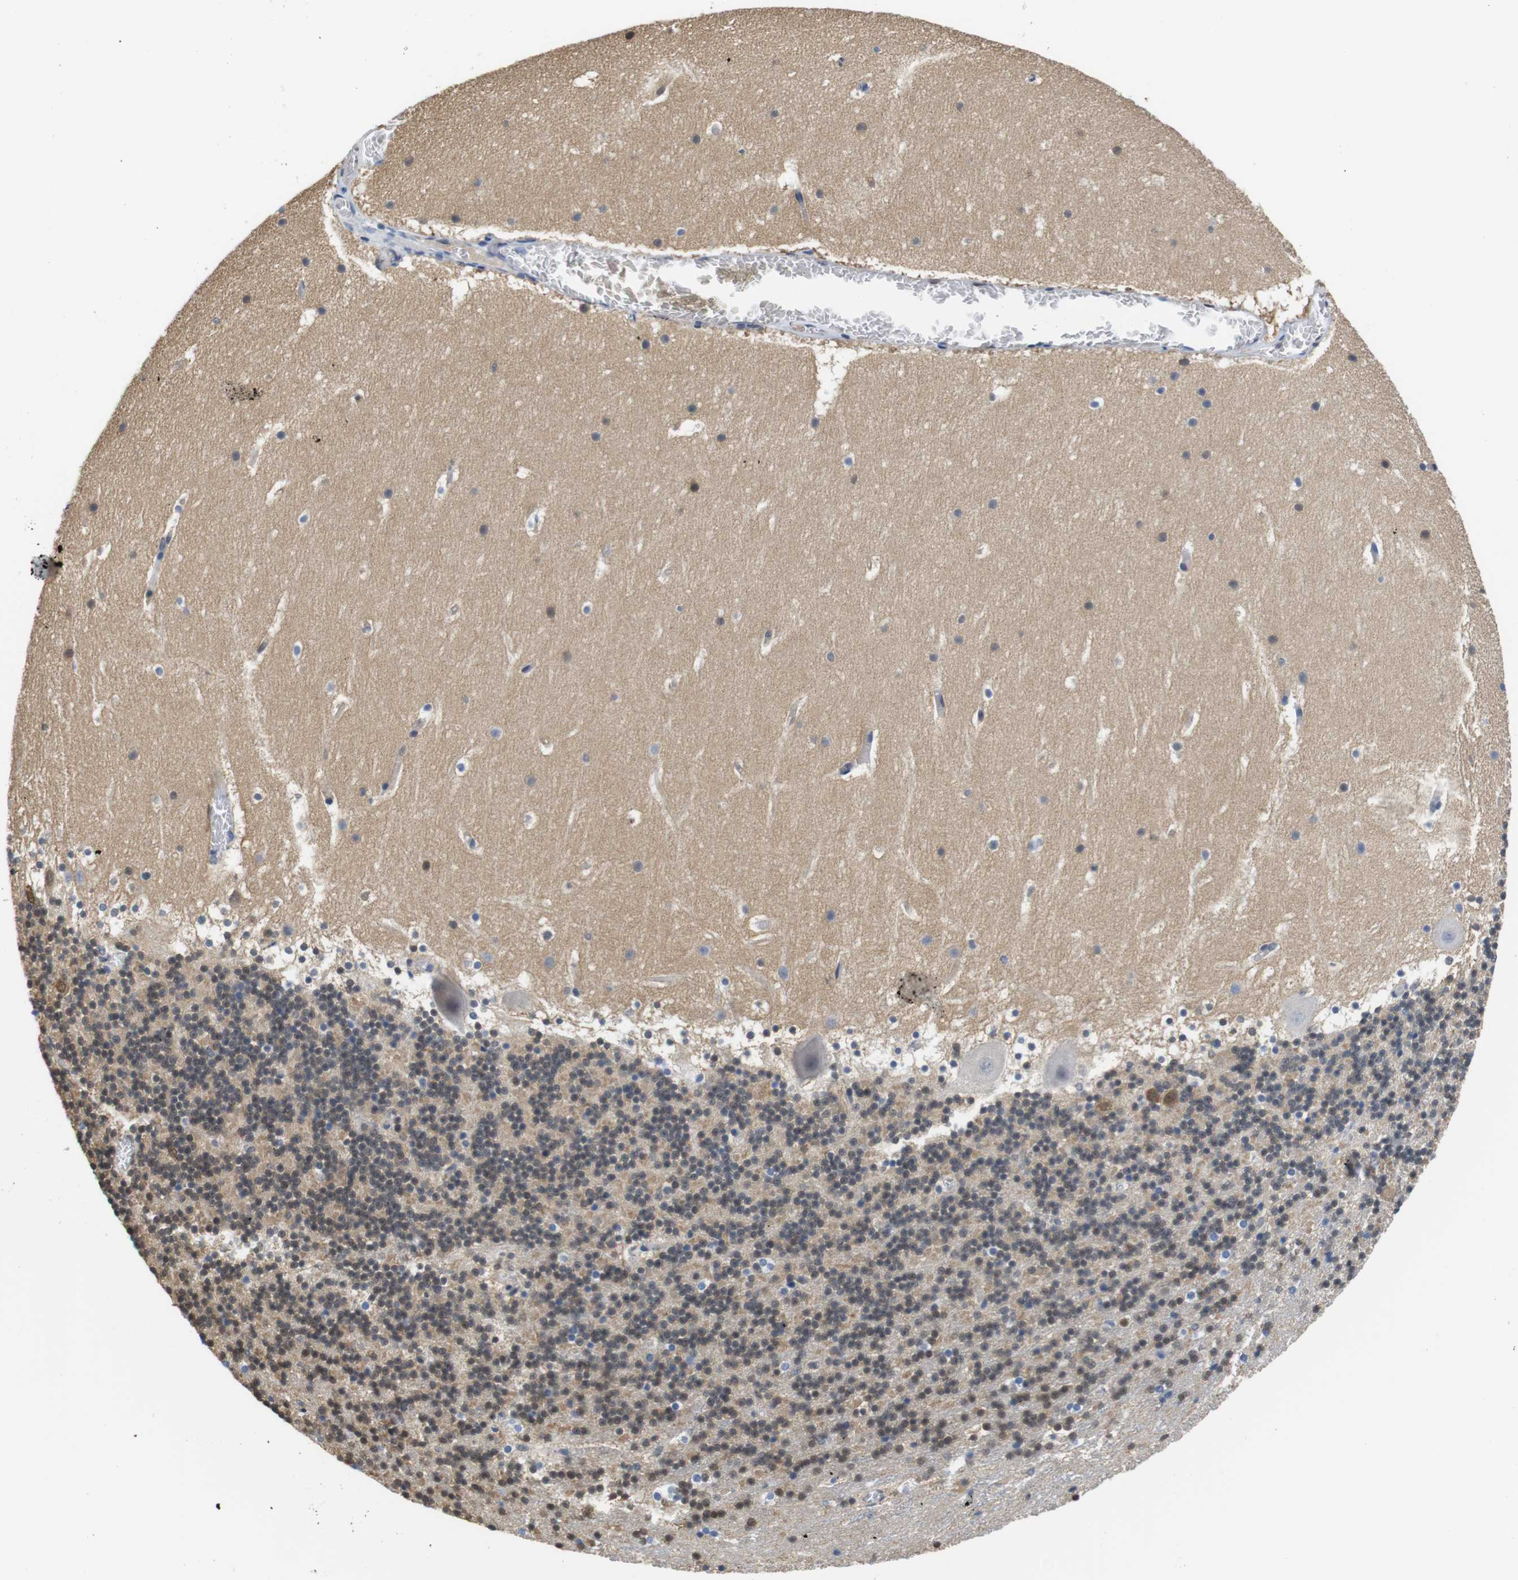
{"staining": {"intensity": "weak", "quantity": "25%-75%", "location": "cytoplasmic/membranous,nuclear"}, "tissue": "cerebellum", "cell_type": "Cells in granular layer", "image_type": "normal", "snomed": [{"axis": "morphology", "description": "Normal tissue, NOS"}, {"axis": "topography", "description": "Cerebellum"}], "caption": "Protein positivity by immunohistochemistry (IHC) reveals weak cytoplasmic/membranous,nuclear positivity in about 25%-75% of cells in granular layer in normal cerebellum. The protein is stained brown, and the nuclei are stained in blue (DAB IHC with brightfield microscopy, high magnification).", "gene": "LDHA", "patient": {"sex": "male", "age": 45}}